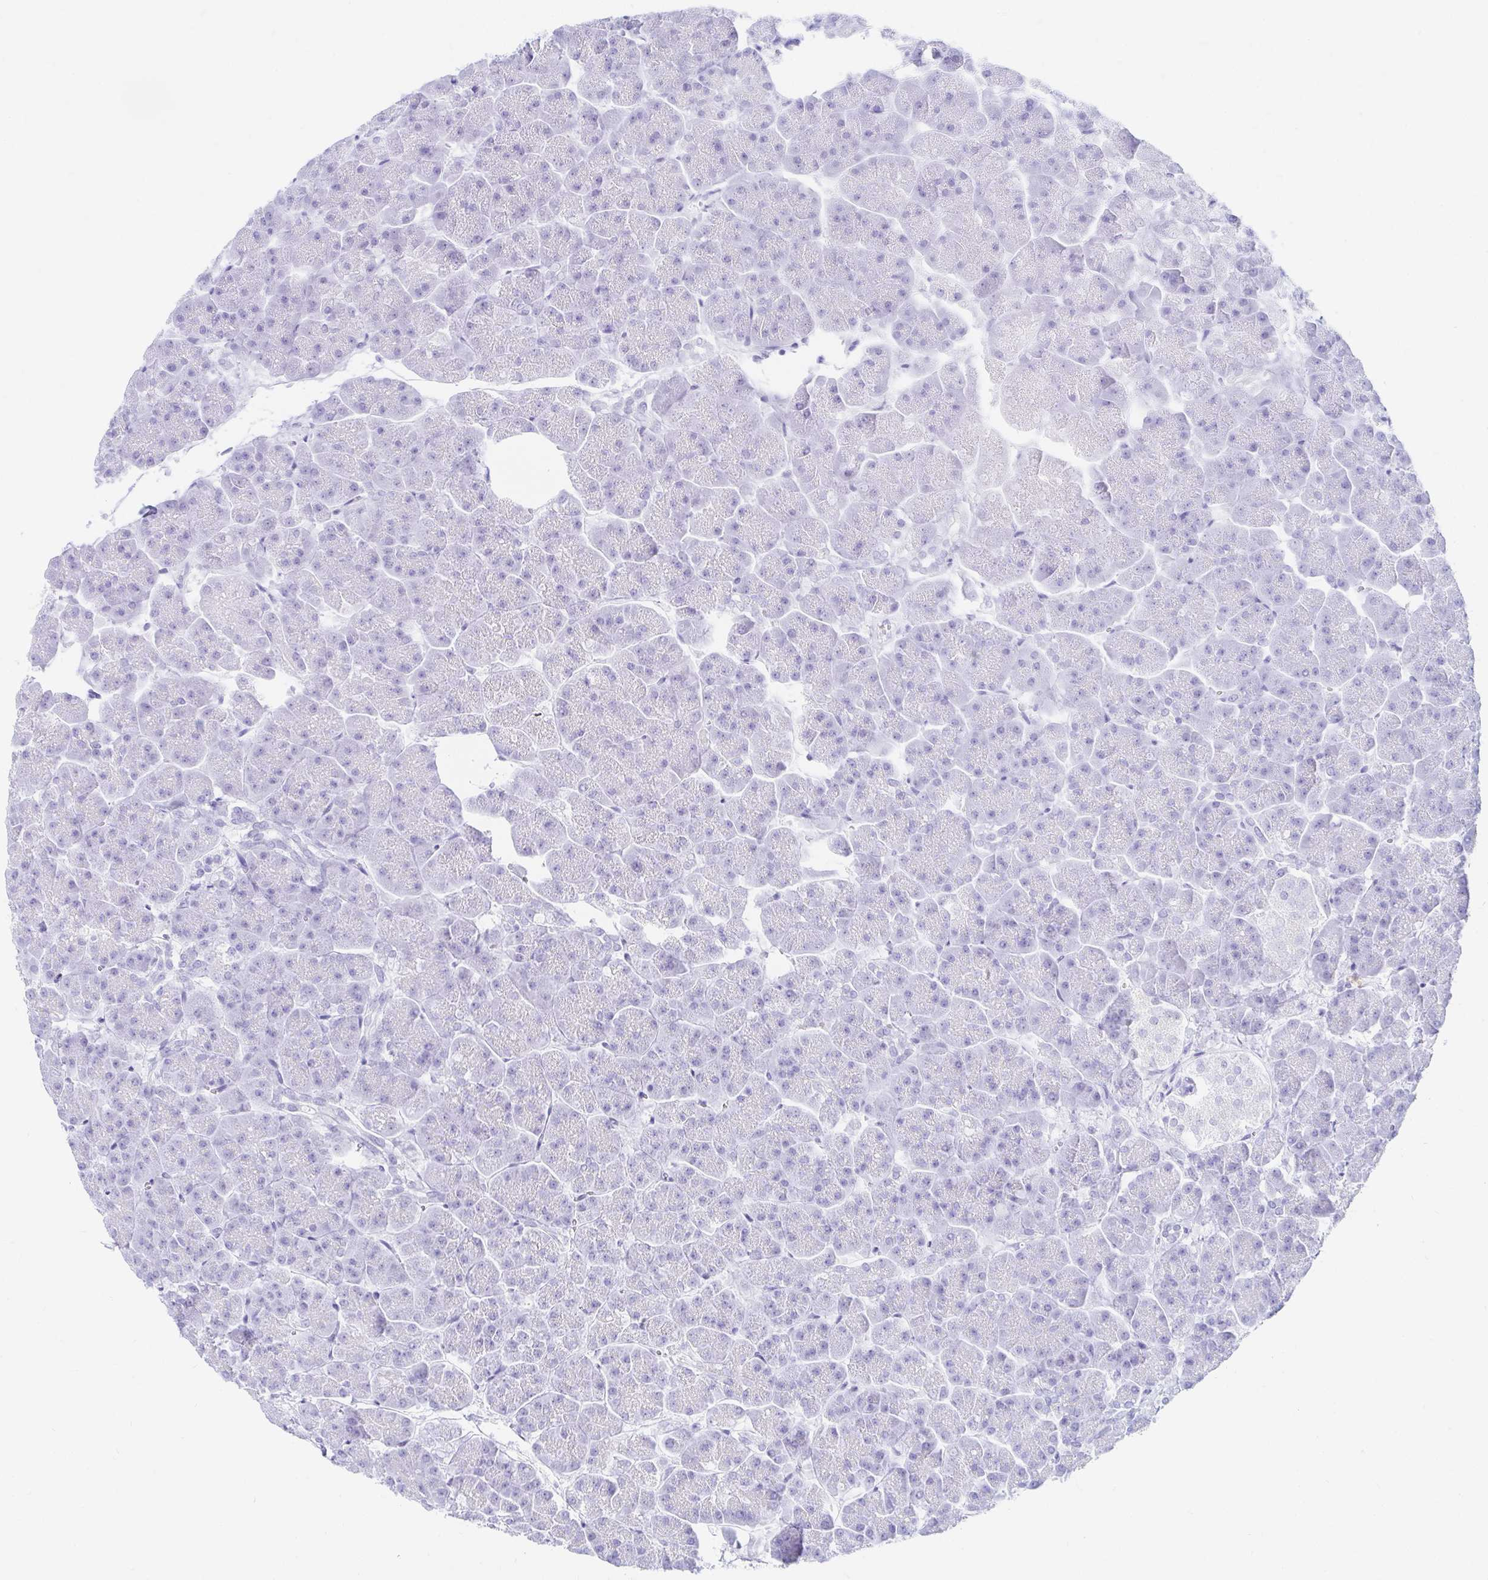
{"staining": {"intensity": "negative", "quantity": "none", "location": "none"}, "tissue": "pancreas", "cell_type": "Exocrine glandular cells", "image_type": "normal", "snomed": [{"axis": "morphology", "description": "Normal tissue, NOS"}, {"axis": "topography", "description": "Pancreas"}, {"axis": "topography", "description": "Peripheral nerve tissue"}], "caption": "High magnification brightfield microscopy of unremarkable pancreas stained with DAB (brown) and counterstained with hematoxylin (blue): exocrine glandular cells show no significant positivity.", "gene": "OR6T1", "patient": {"sex": "male", "age": 54}}